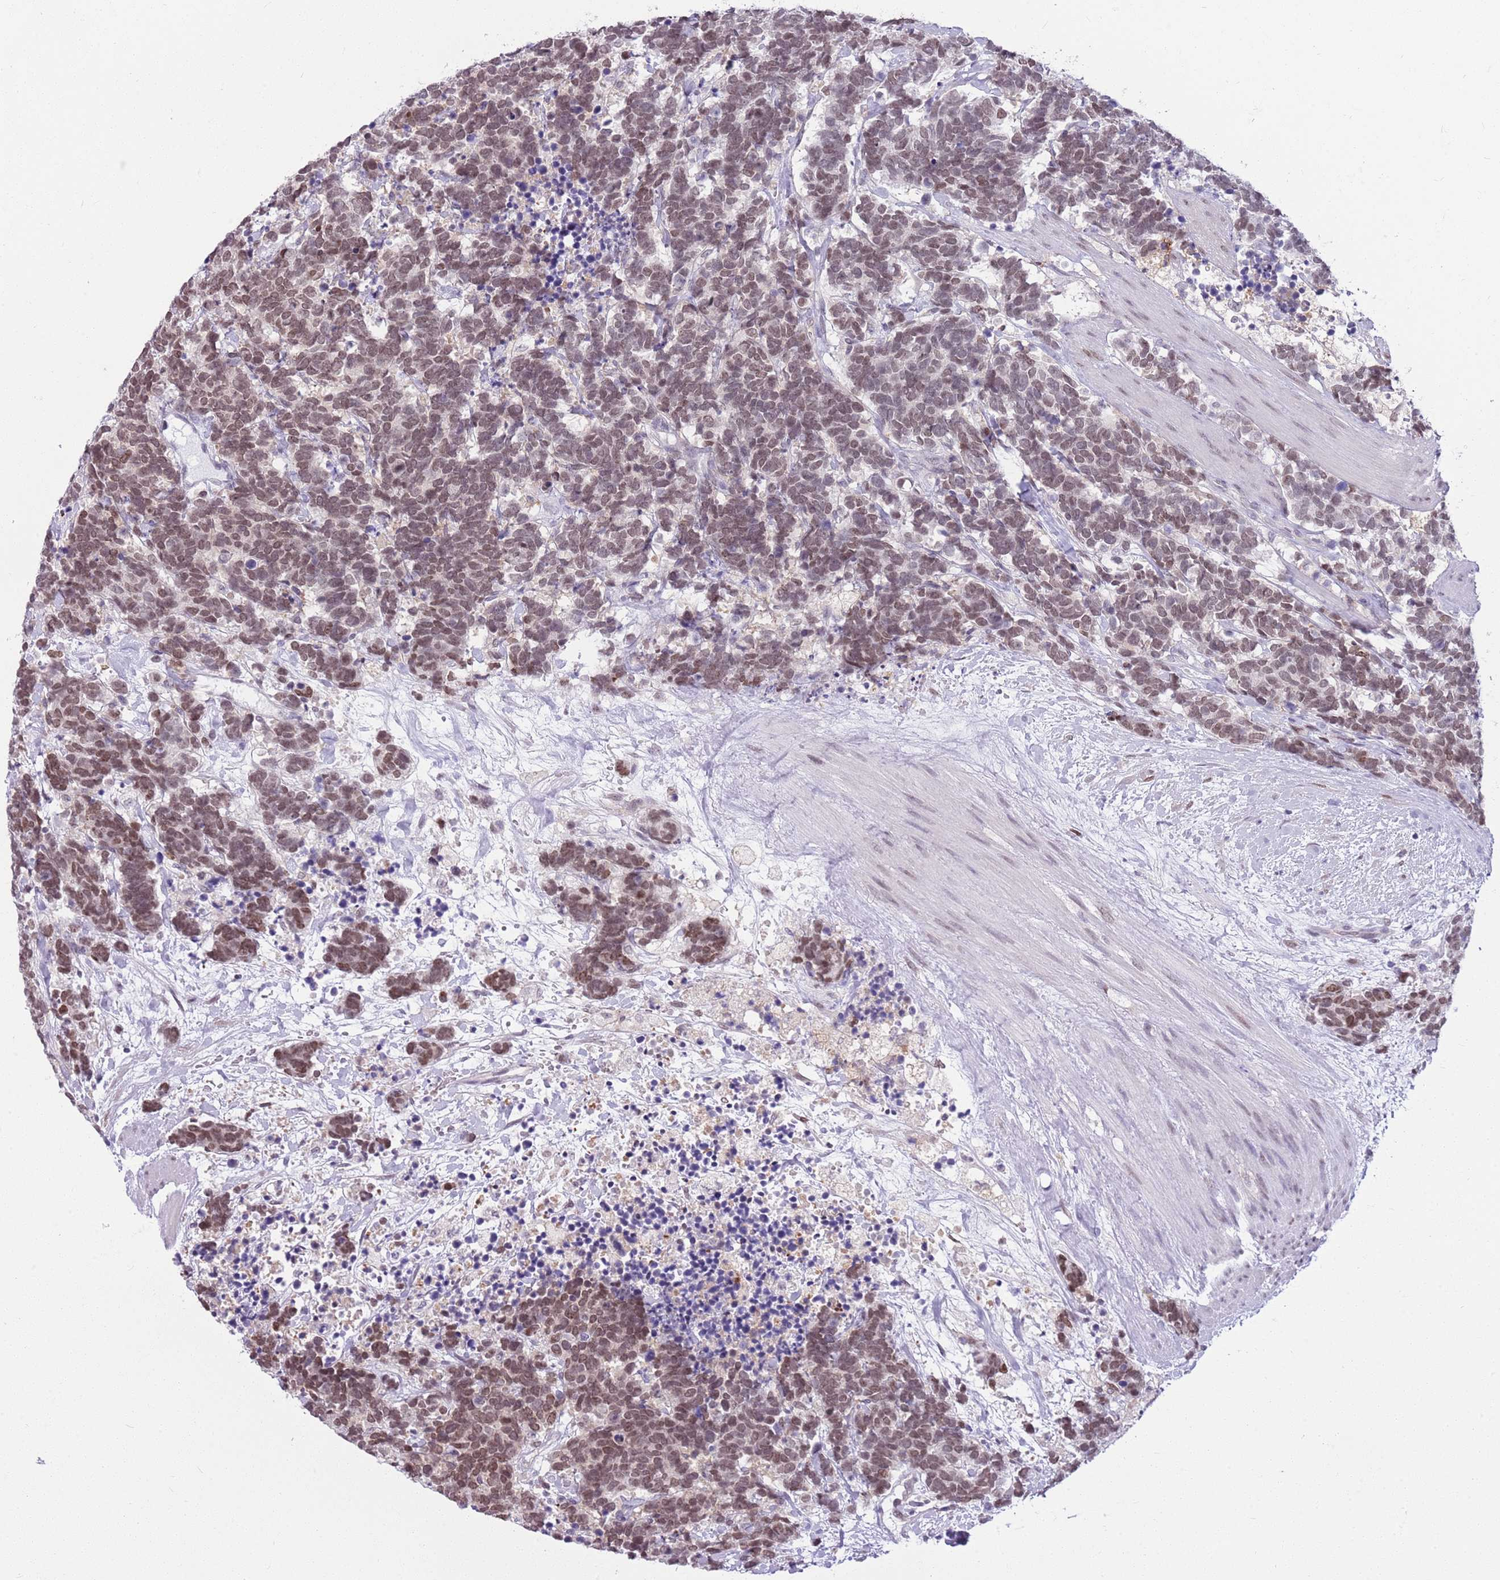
{"staining": {"intensity": "moderate", "quantity": ">75%", "location": "nuclear"}, "tissue": "carcinoid", "cell_type": "Tumor cells", "image_type": "cancer", "snomed": [{"axis": "morphology", "description": "Carcinoma, NOS"}, {"axis": "morphology", "description": "Carcinoid, malignant, NOS"}, {"axis": "topography", "description": "Prostate"}], "caption": "Immunohistochemical staining of human carcinoid displays medium levels of moderate nuclear protein staining in about >75% of tumor cells.", "gene": "DHX32", "patient": {"sex": "male", "age": 57}}